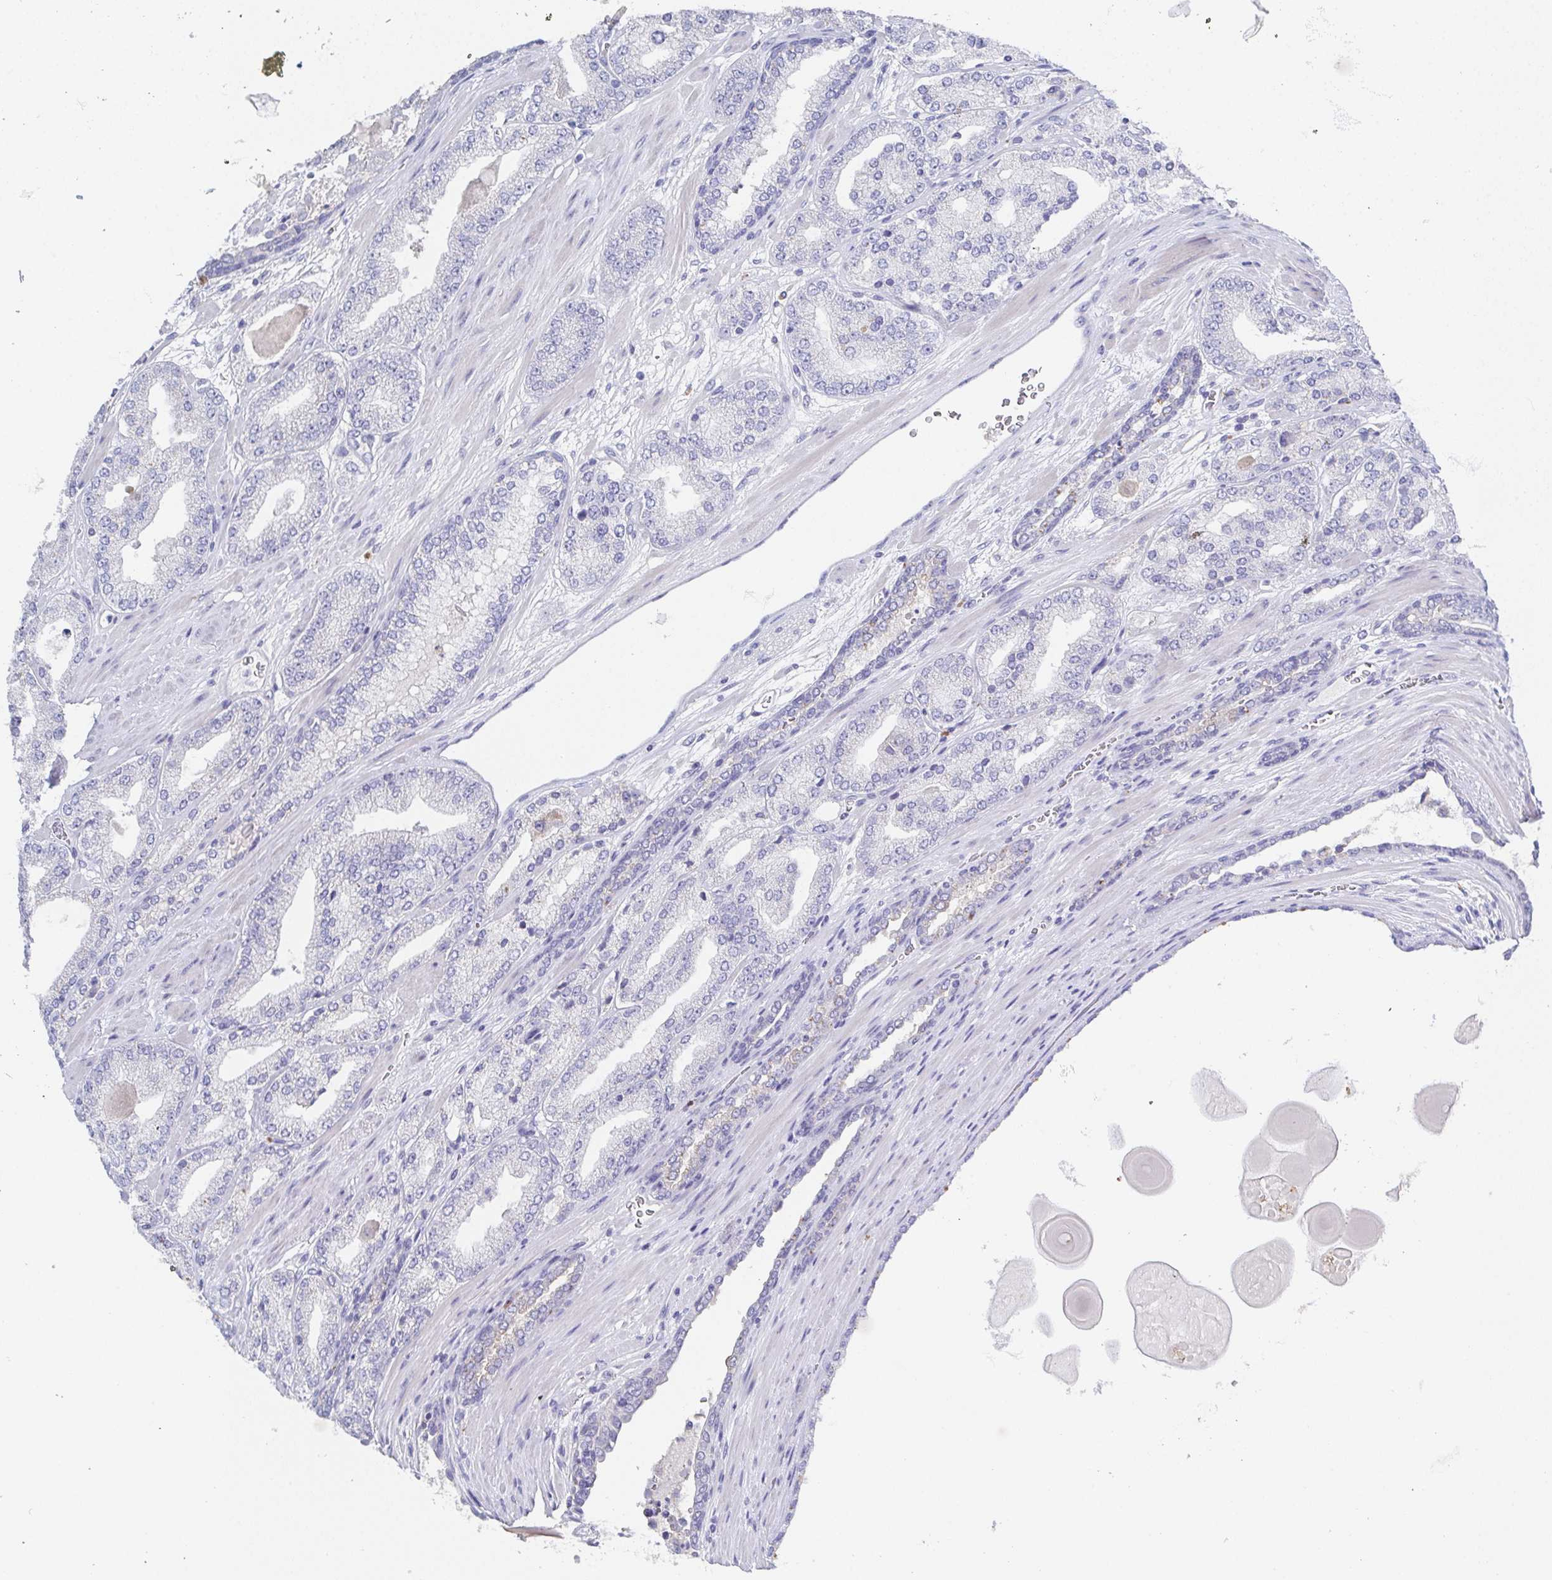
{"staining": {"intensity": "negative", "quantity": "none", "location": "none"}, "tissue": "prostate cancer", "cell_type": "Tumor cells", "image_type": "cancer", "snomed": [{"axis": "morphology", "description": "Adenocarcinoma, High grade"}, {"axis": "topography", "description": "Prostate"}], "caption": "Immunohistochemical staining of human prostate cancer shows no significant positivity in tumor cells.", "gene": "SSC4D", "patient": {"sex": "male", "age": 64}}